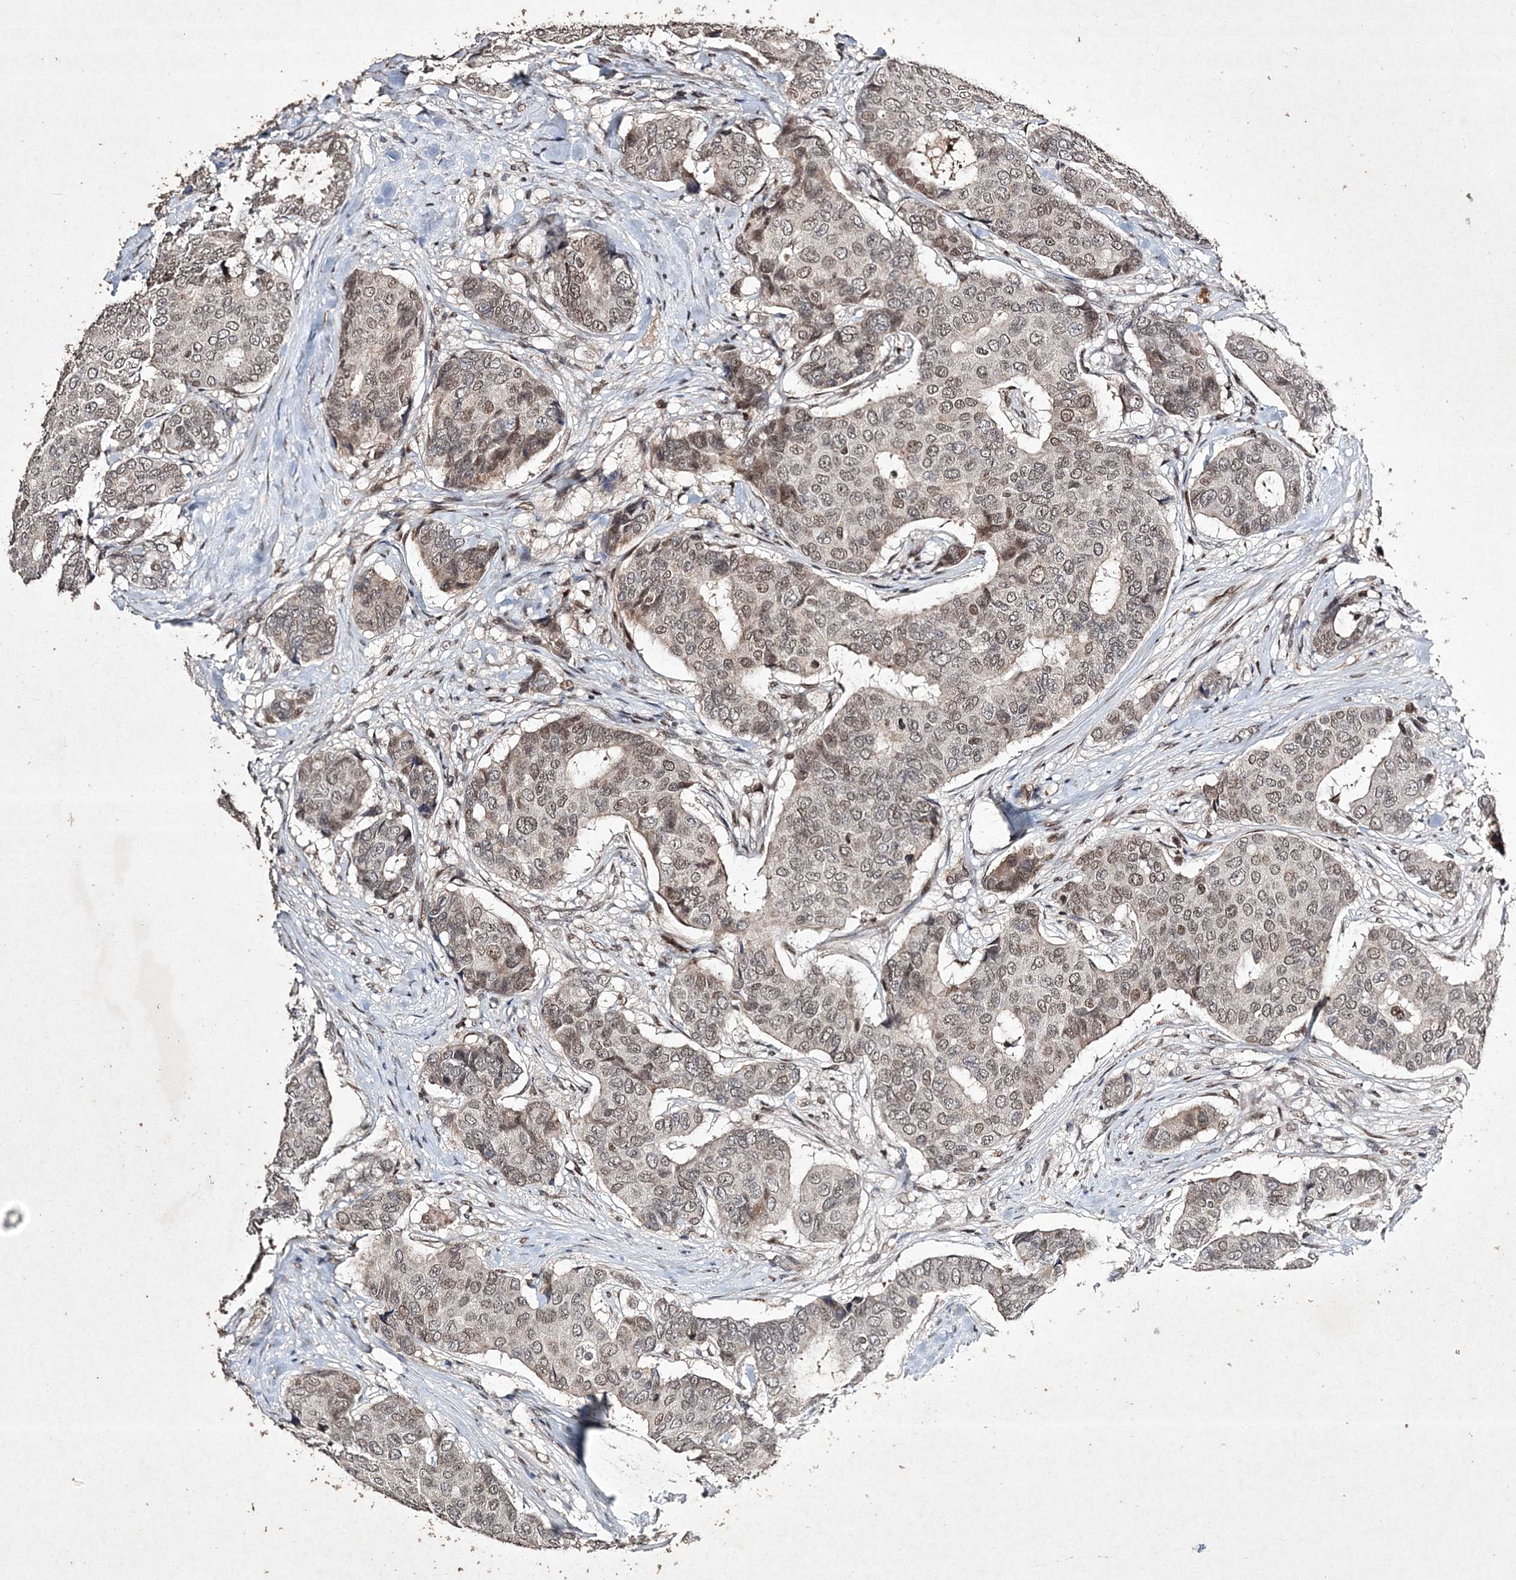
{"staining": {"intensity": "weak", "quantity": ">75%", "location": "nuclear"}, "tissue": "breast cancer", "cell_type": "Tumor cells", "image_type": "cancer", "snomed": [{"axis": "morphology", "description": "Duct carcinoma"}, {"axis": "topography", "description": "Breast"}], "caption": "Tumor cells display low levels of weak nuclear expression in approximately >75% of cells in breast cancer (intraductal carcinoma).", "gene": "C3orf38", "patient": {"sex": "female", "age": 75}}